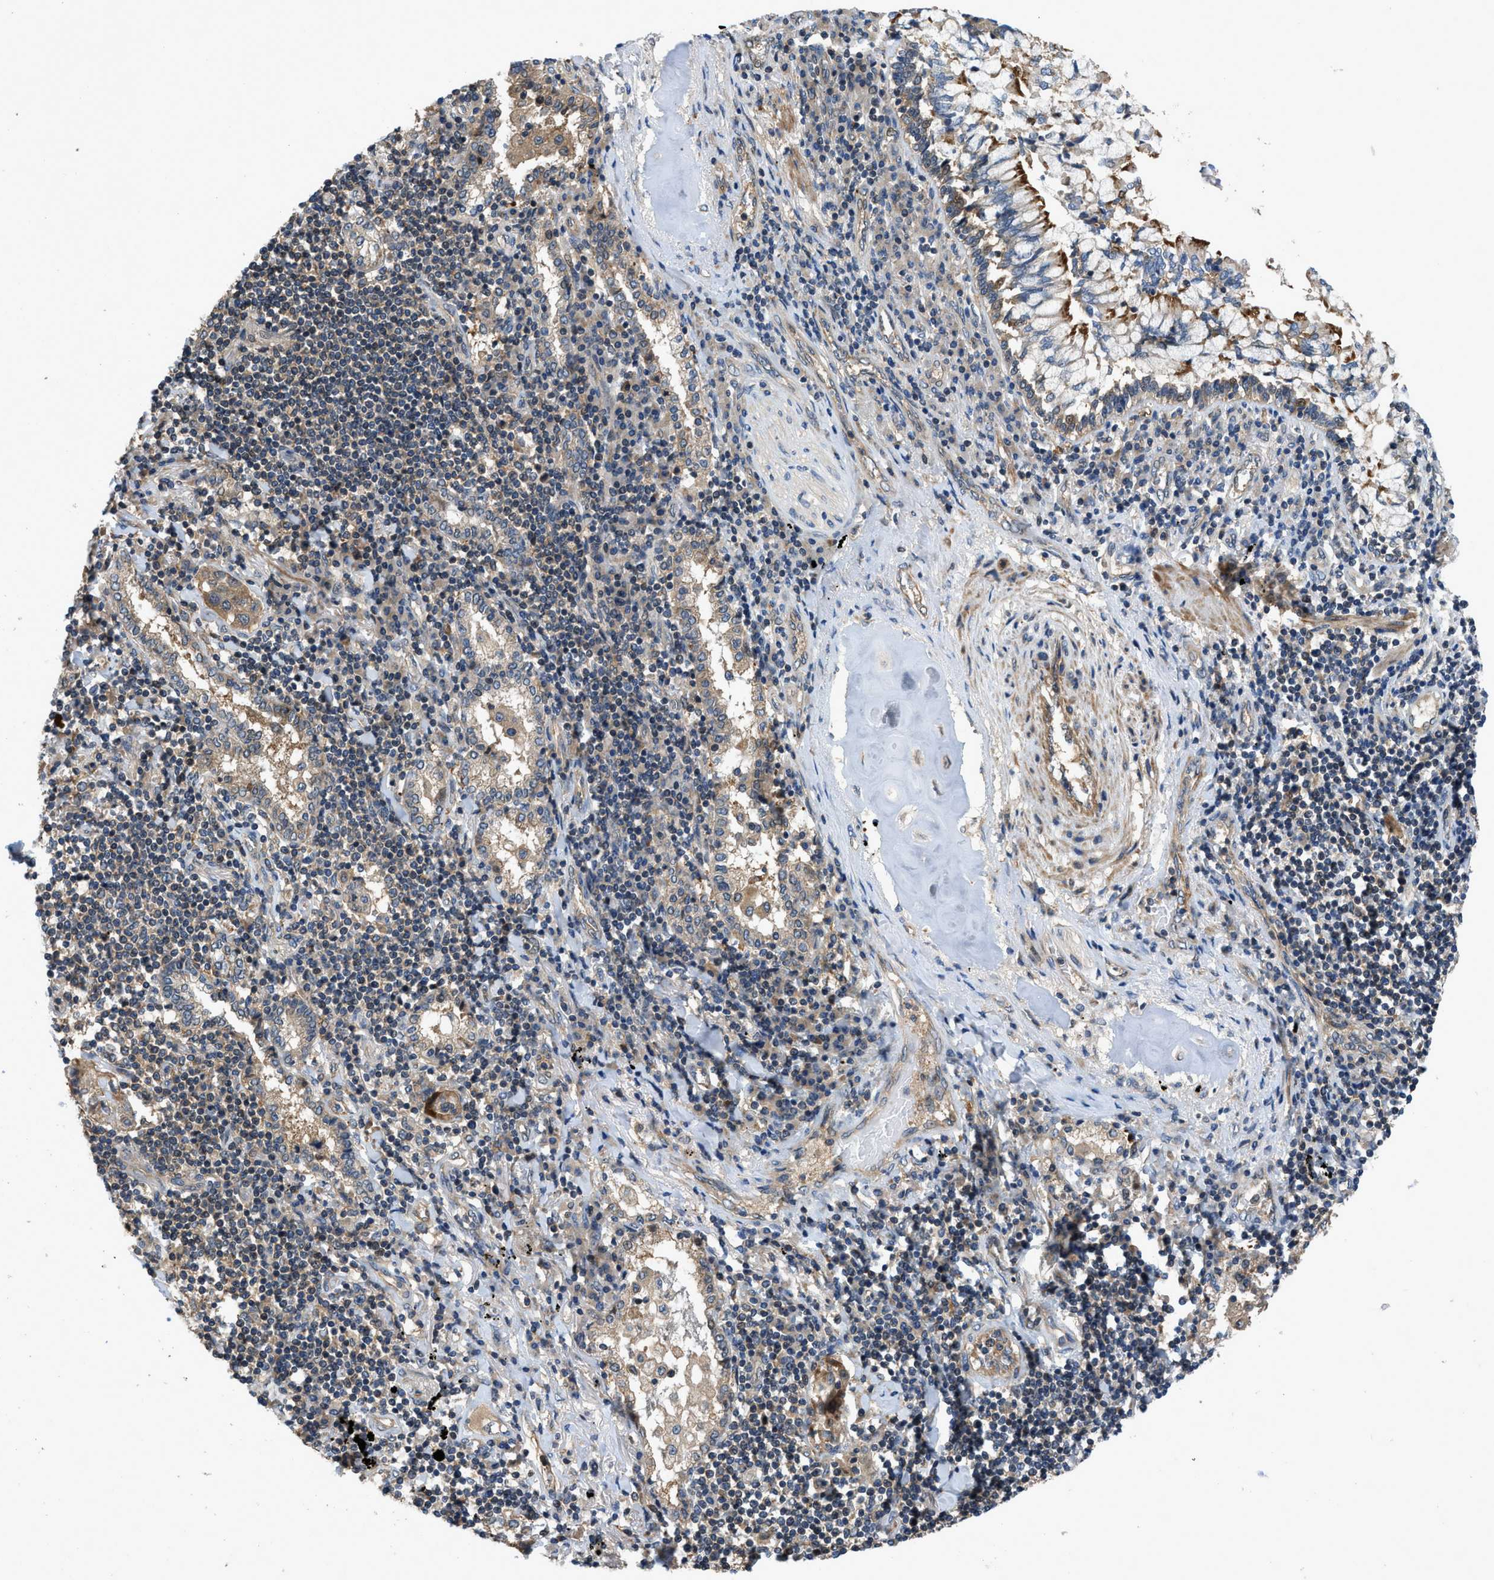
{"staining": {"intensity": "moderate", "quantity": ">75%", "location": "cytoplasmic/membranous"}, "tissue": "lung cancer", "cell_type": "Tumor cells", "image_type": "cancer", "snomed": [{"axis": "morphology", "description": "Adenocarcinoma, NOS"}, {"axis": "topography", "description": "Lung"}], "caption": "High-power microscopy captured an IHC histopathology image of lung cancer, revealing moderate cytoplasmic/membranous staining in about >75% of tumor cells.", "gene": "GPR31", "patient": {"sex": "female", "age": 65}}